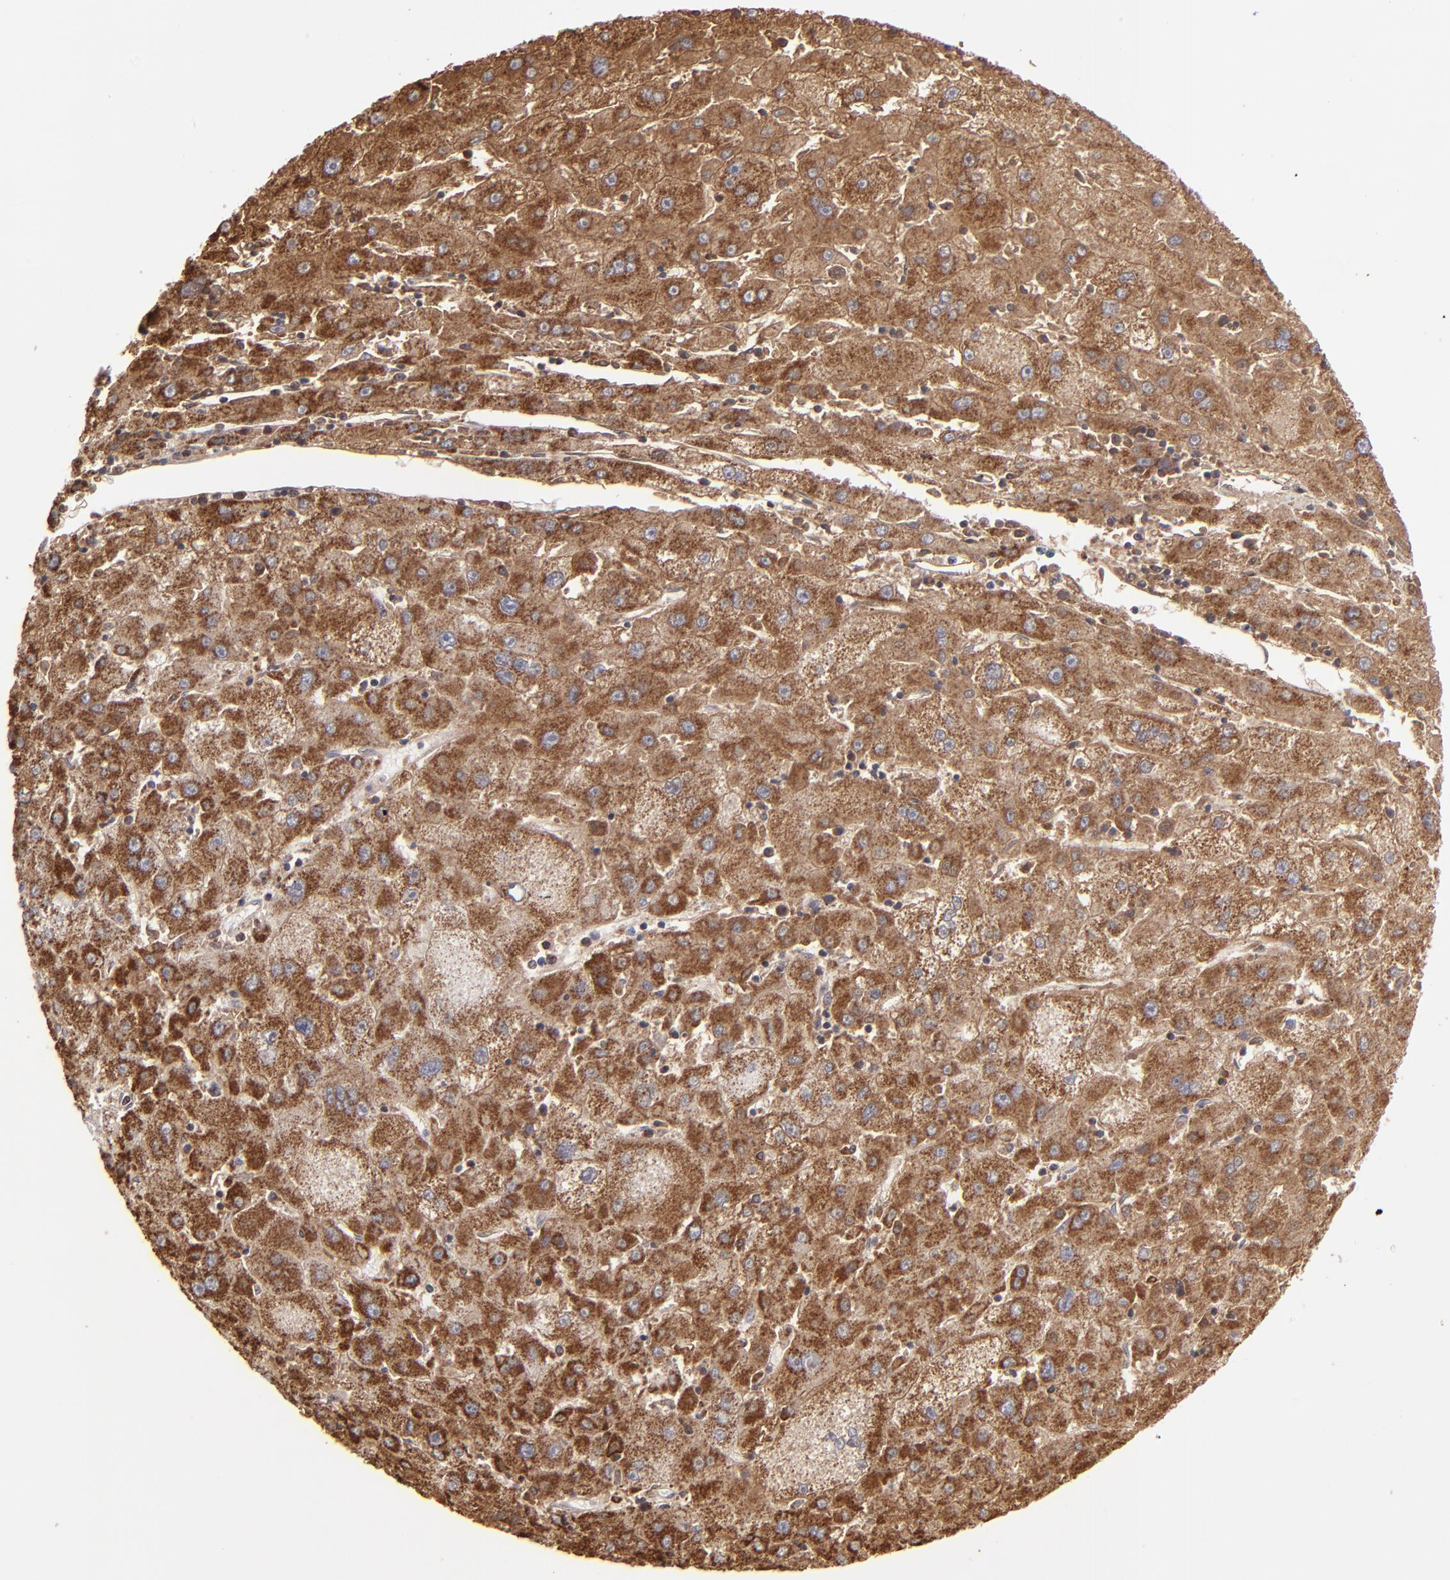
{"staining": {"intensity": "moderate", "quantity": ">75%", "location": "cytoplasmic/membranous"}, "tissue": "liver cancer", "cell_type": "Tumor cells", "image_type": "cancer", "snomed": [{"axis": "morphology", "description": "Carcinoma, Hepatocellular, NOS"}, {"axis": "topography", "description": "Liver"}], "caption": "Protein staining demonstrates moderate cytoplasmic/membranous staining in approximately >75% of tumor cells in hepatocellular carcinoma (liver).", "gene": "SLC15A1", "patient": {"sex": "male", "age": 72}}